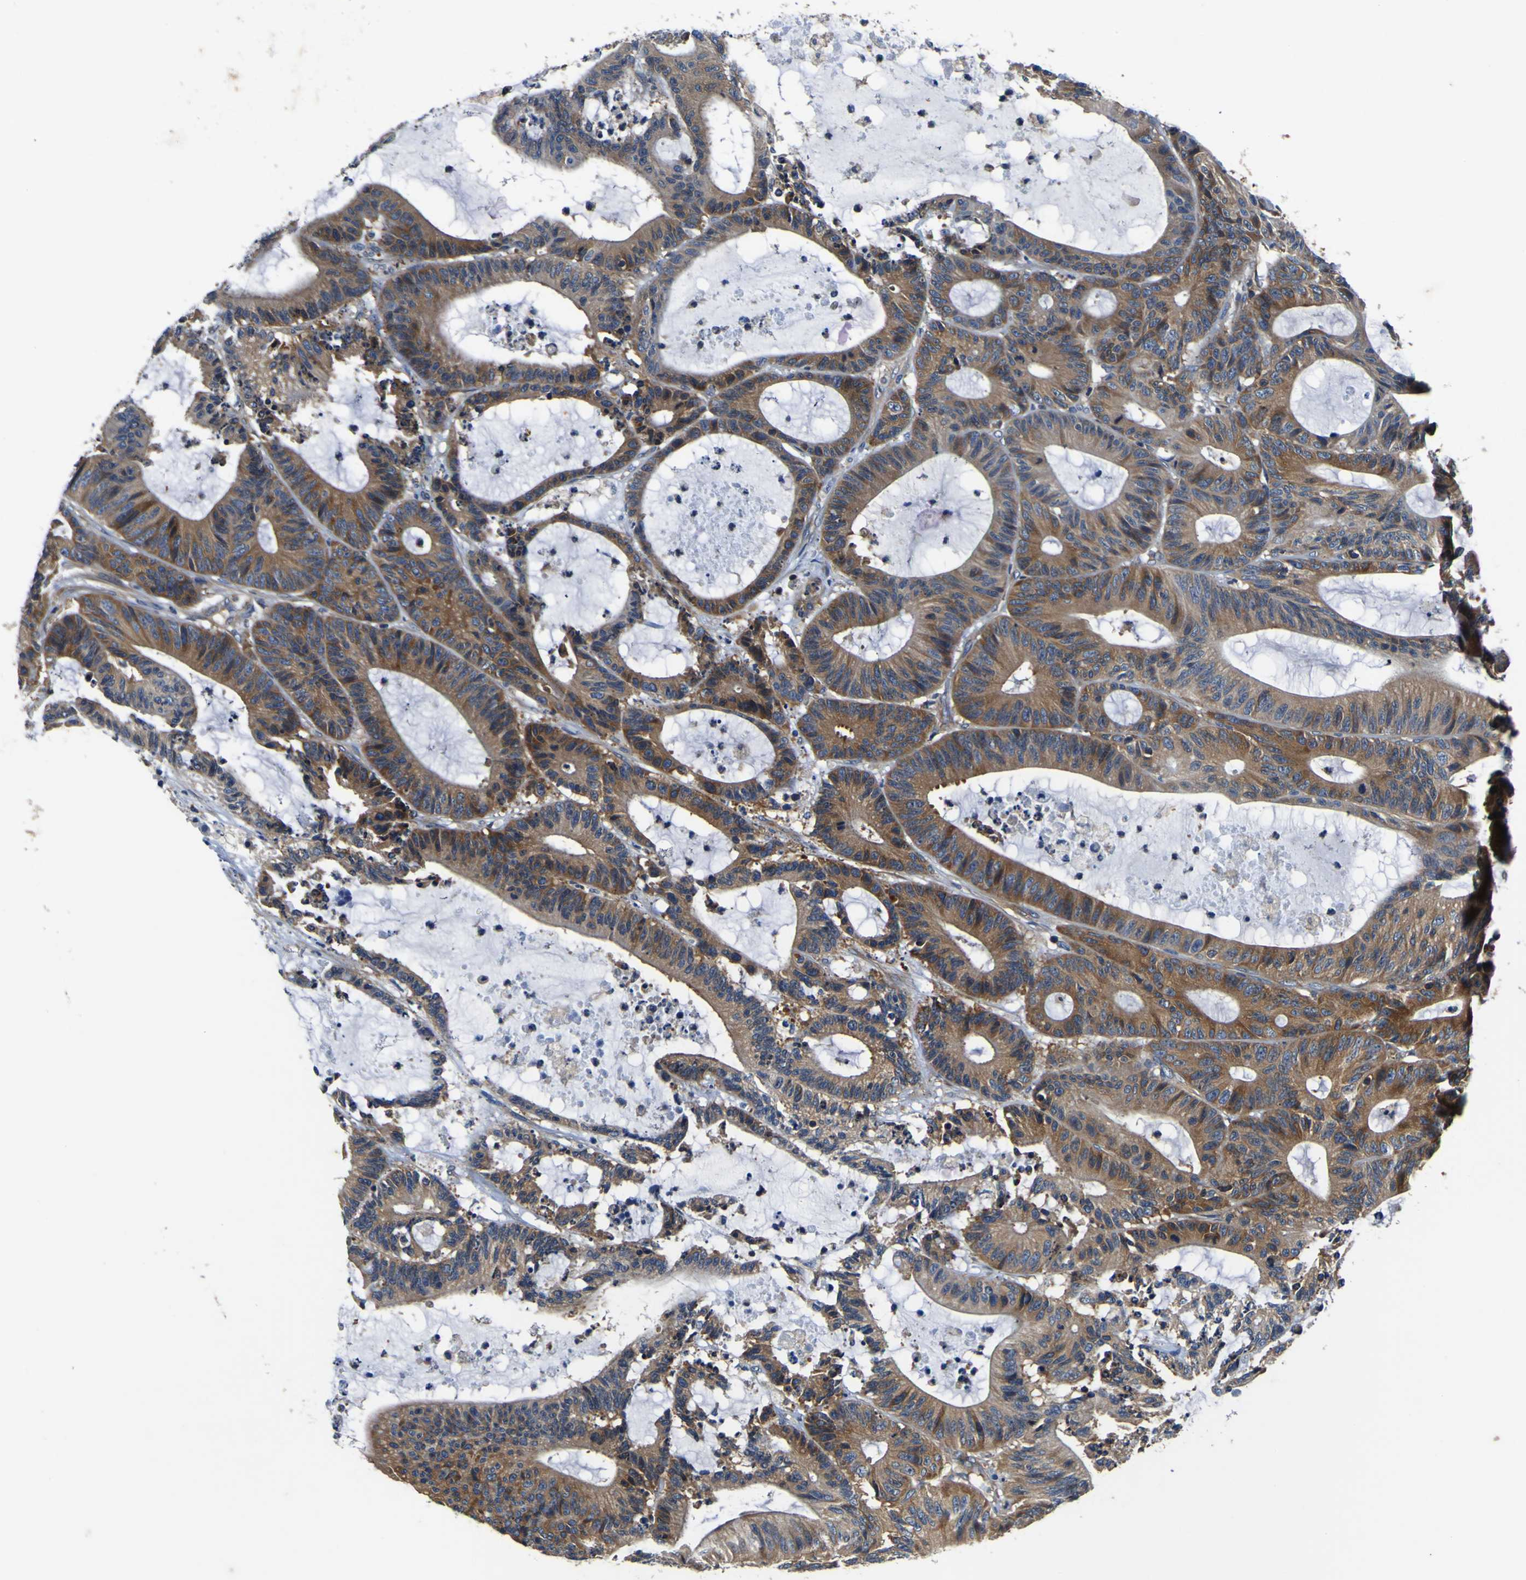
{"staining": {"intensity": "moderate", "quantity": ">75%", "location": "cytoplasmic/membranous"}, "tissue": "colorectal cancer", "cell_type": "Tumor cells", "image_type": "cancer", "snomed": [{"axis": "morphology", "description": "Adenocarcinoma, NOS"}, {"axis": "topography", "description": "Colon"}], "caption": "IHC (DAB) staining of colorectal adenocarcinoma displays moderate cytoplasmic/membranous protein positivity in approximately >75% of tumor cells. (DAB IHC, brown staining for protein, blue staining for nuclei).", "gene": "CNR2", "patient": {"sex": "female", "age": 84}}